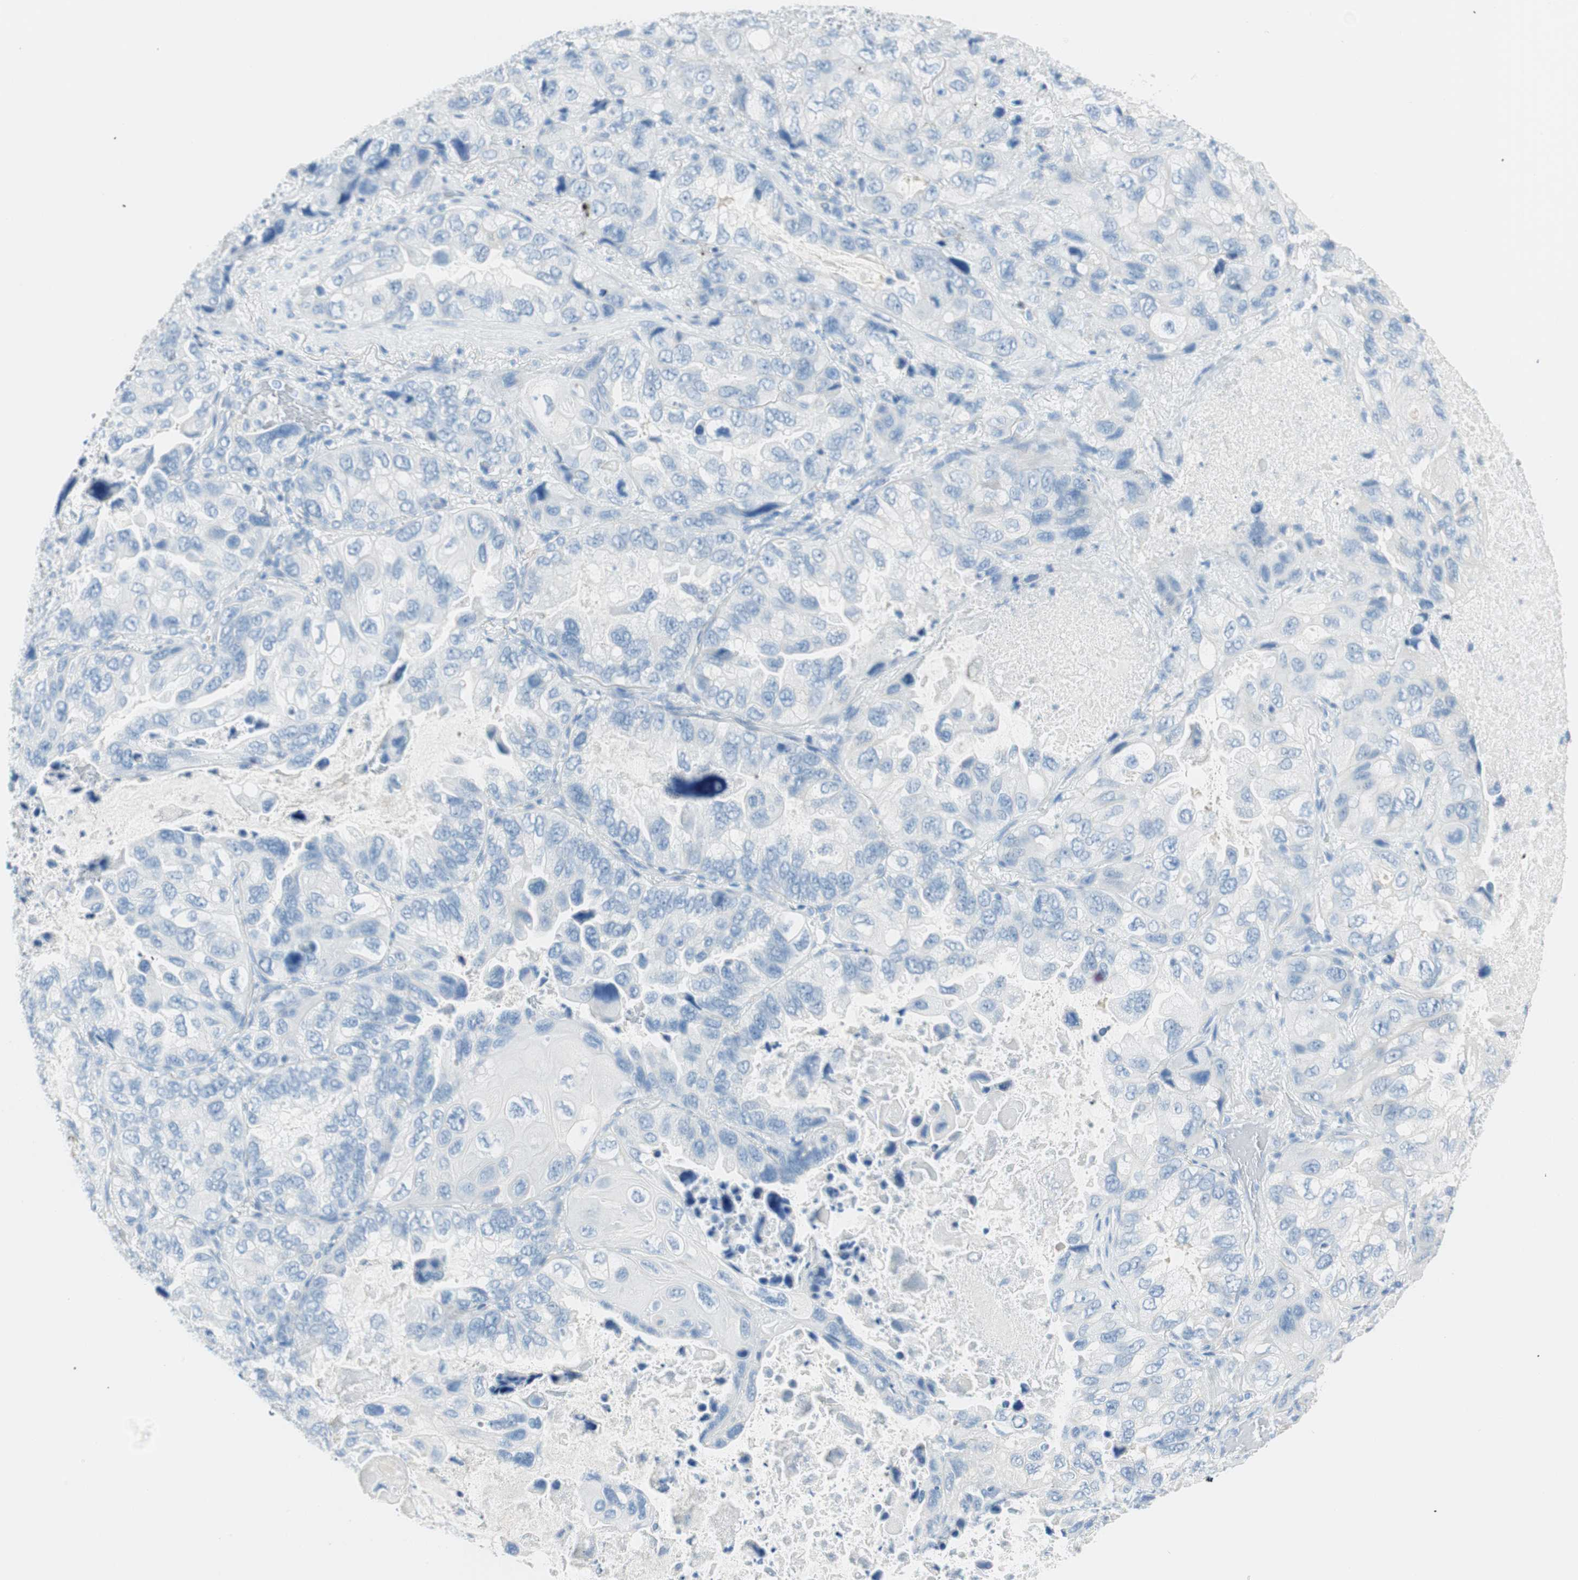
{"staining": {"intensity": "negative", "quantity": "none", "location": "none"}, "tissue": "lung cancer", "cell_type": "Tumor cells", "image_type": "cancer", "snomed": [{"axis": "morphology", "description": "Squamous cell carcinoma, NOS"}, {"axis": "topography", "description": "Lung"}], "caption": "High power microscopy image of an IHC histopathology image of lung cancer, revealing no significant expression in tumor cells.", "gene": "TNFRSF13C", "patient": {"sex": "female", "age": 73}}